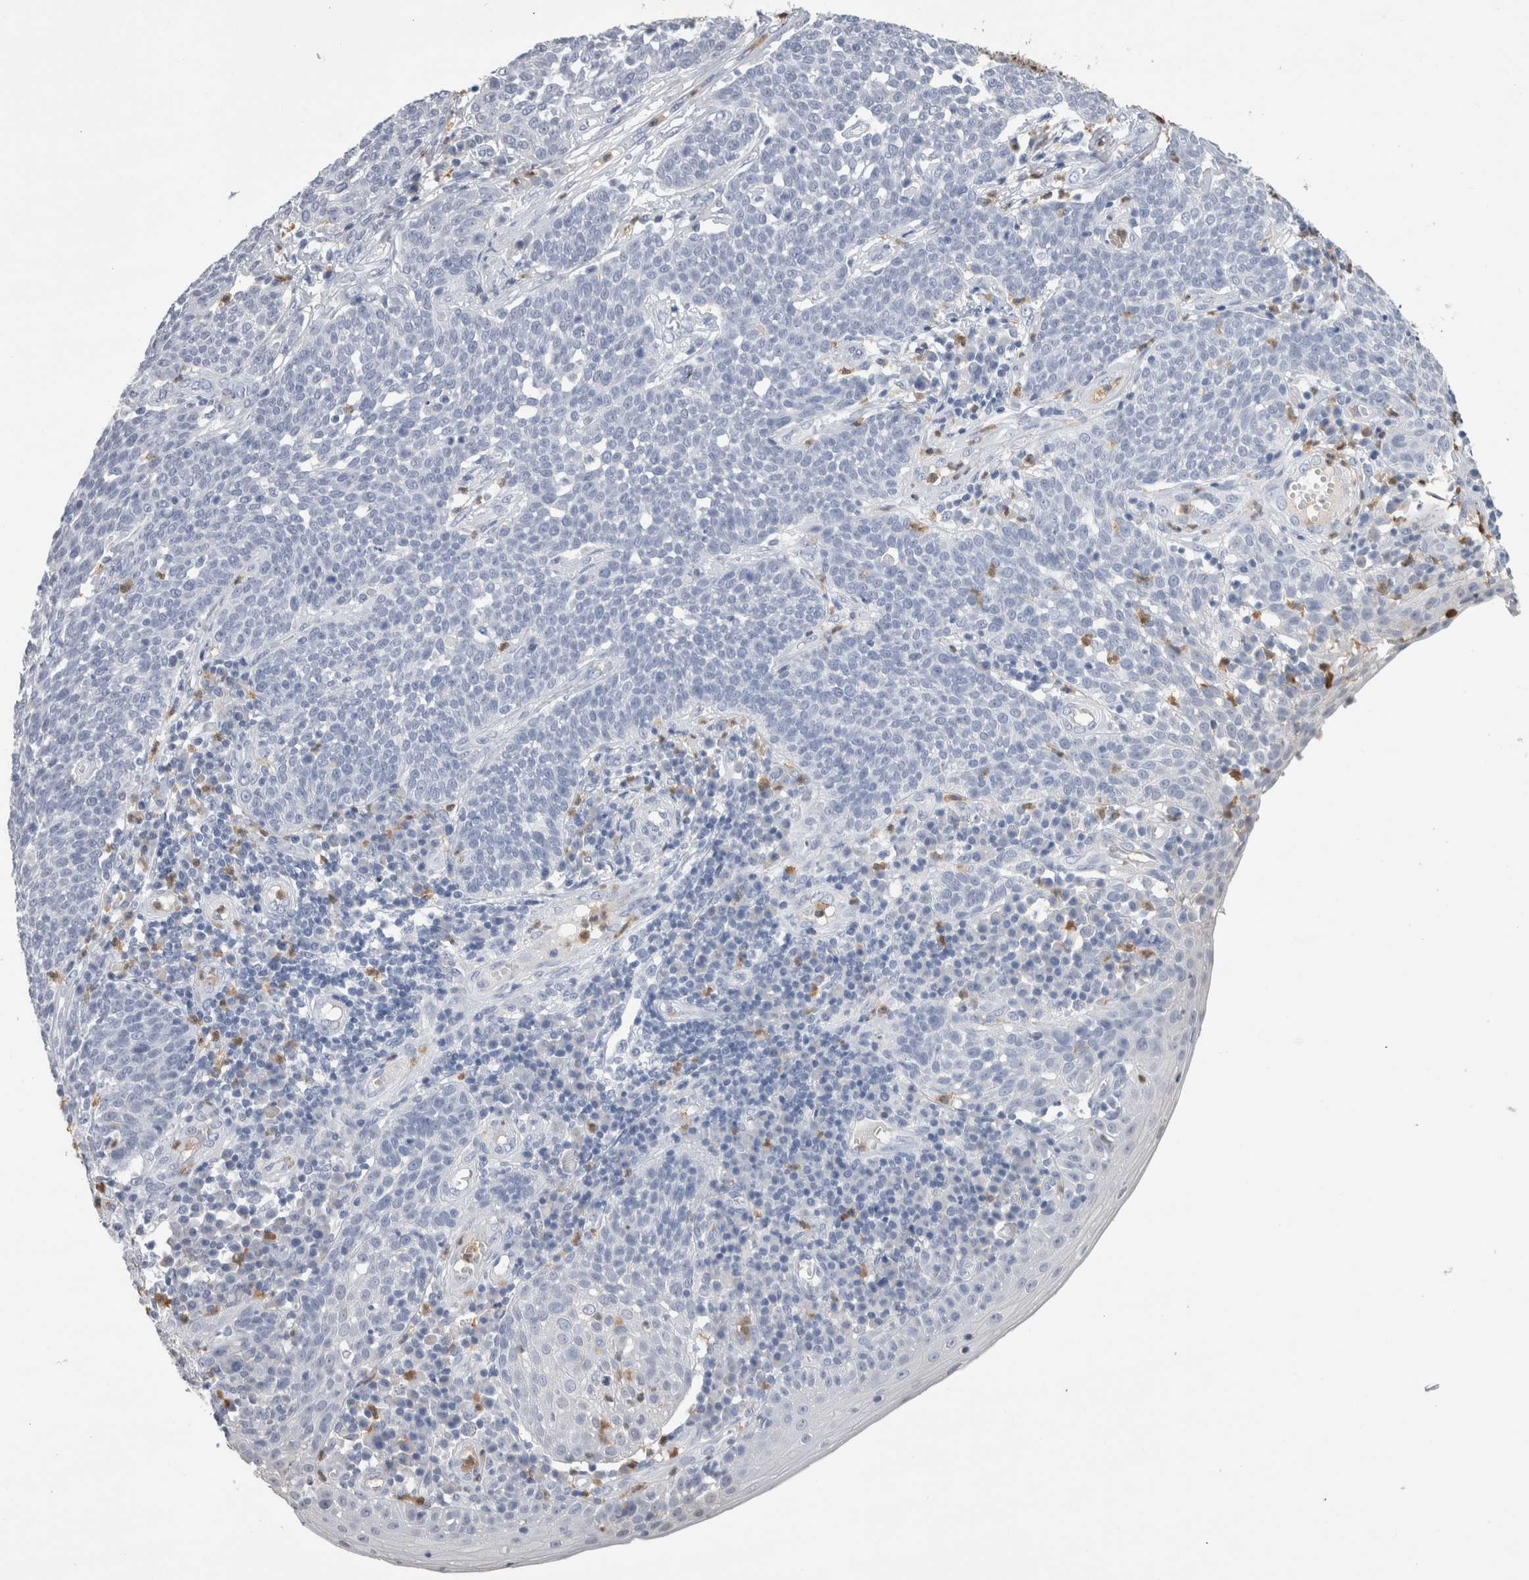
{"staining": {"intensity": "negative", "quantity": "none", "location": "none"}, "tissue": "cervical cancer", "cell_type": "Tumor cells", "image_type": "cancer", "snomed": [{"axis": "morphology", "description": "Squamous cell carcinoma, NOS"}, {"axis": "topography", "description": "Cervix"}], "caption": "Tumor cells are negative for brown protein staining in cervical squamous cell carcinoma. The staining is performed using DAB brown chromogen with nuclei counter-stained in using hematoxylin.", "gene": "S100A12", "patient": {"sex": "female", "age": 34}}